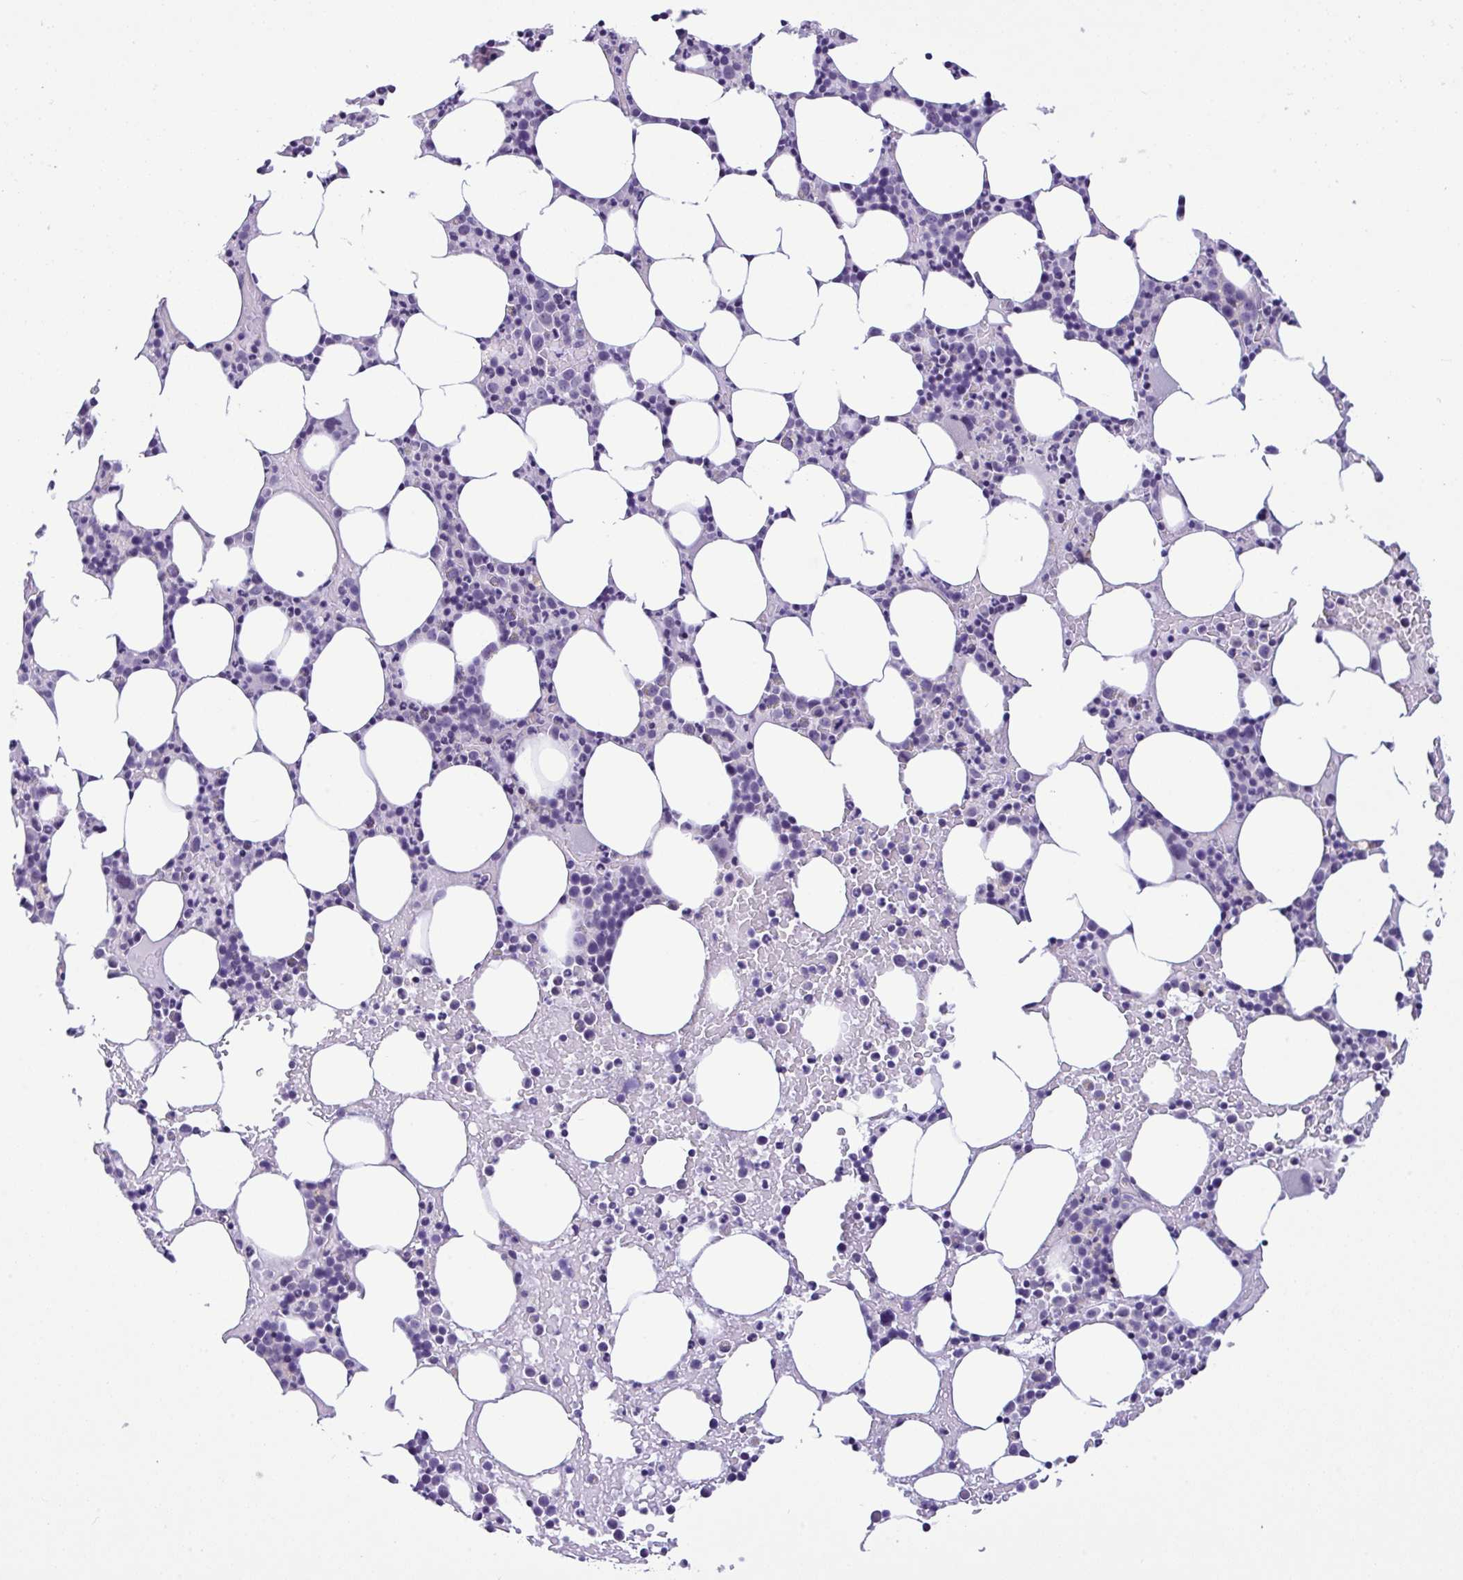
{"staining": {"intensity": "negative", "quantity": "none", "location": "none"}, "tissue": "bone marrow", "cell_type": "Hematopoietic cells", "image_type": "normal", "snomed": [{"axis": "morphology", "description": "Normal tissue, NOS"}, {"axis": "topography", "description": "Bone marrow"}], "caption": "This is an IHC image of normal bone marrow. There is no positivity in hematopoietic cells.", "gene": "YBX2", "patient": {"sex": "female", "age": 62}}